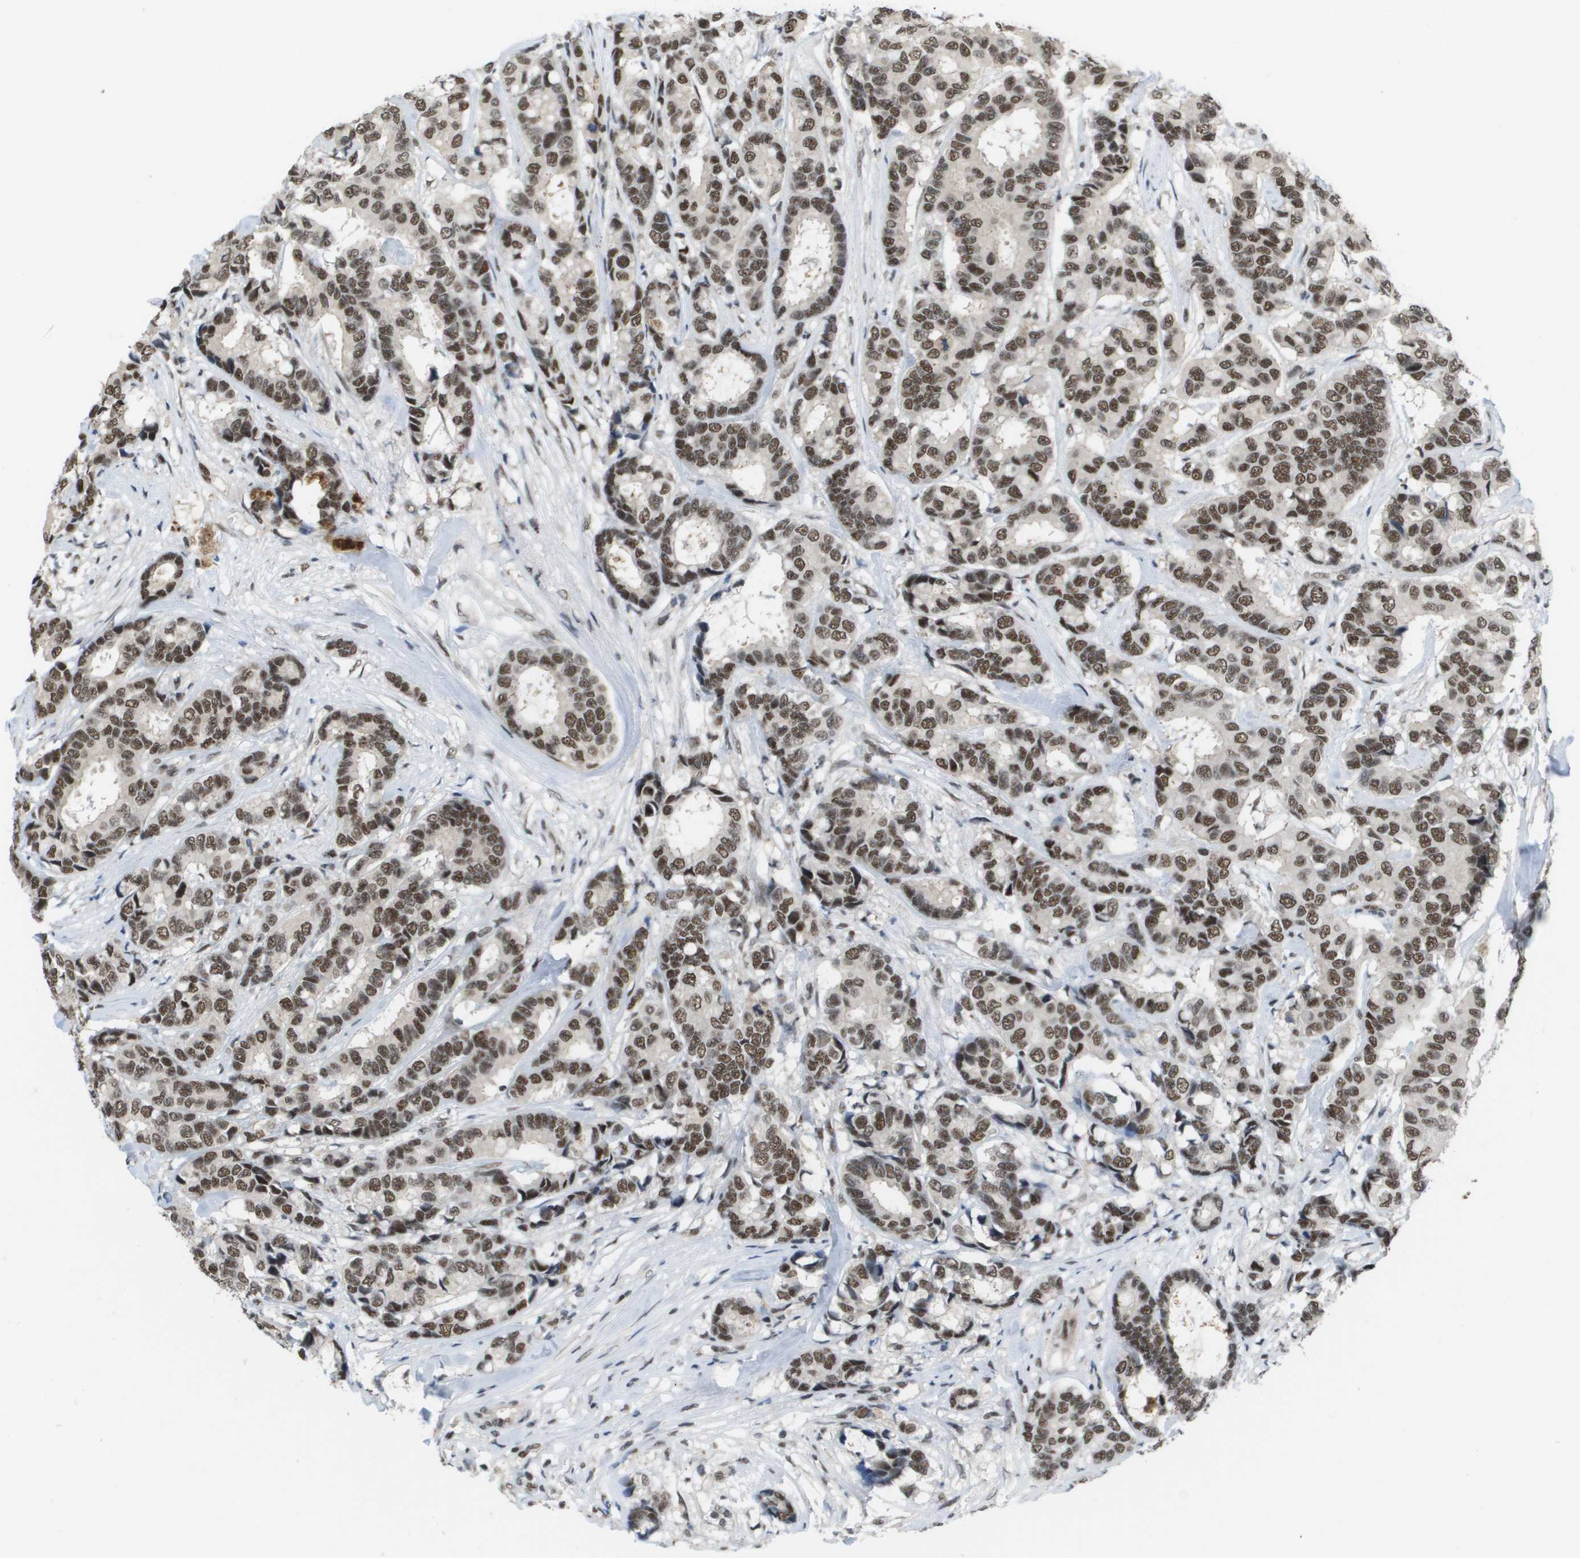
{"staining": {"intensity": "moderate", "quantity": ">75%", "location": "nuclear"}, "tissue": "breast cancer", "cell_type": "Tumor cells", "image_type": "cancer", "snomed": [{"axis": "morphology", "description": "Duct carcinoma"}, {"axis": "topography", "description": "Breast"}], "caption": "Breast cancer (intraductal carcinoma) stained with a brown dye shows moderate nuclear positive expression in approximately >75% of tumor cells.", "gene": "ISY1", "patient": {"sex": "female", "age": 87}}